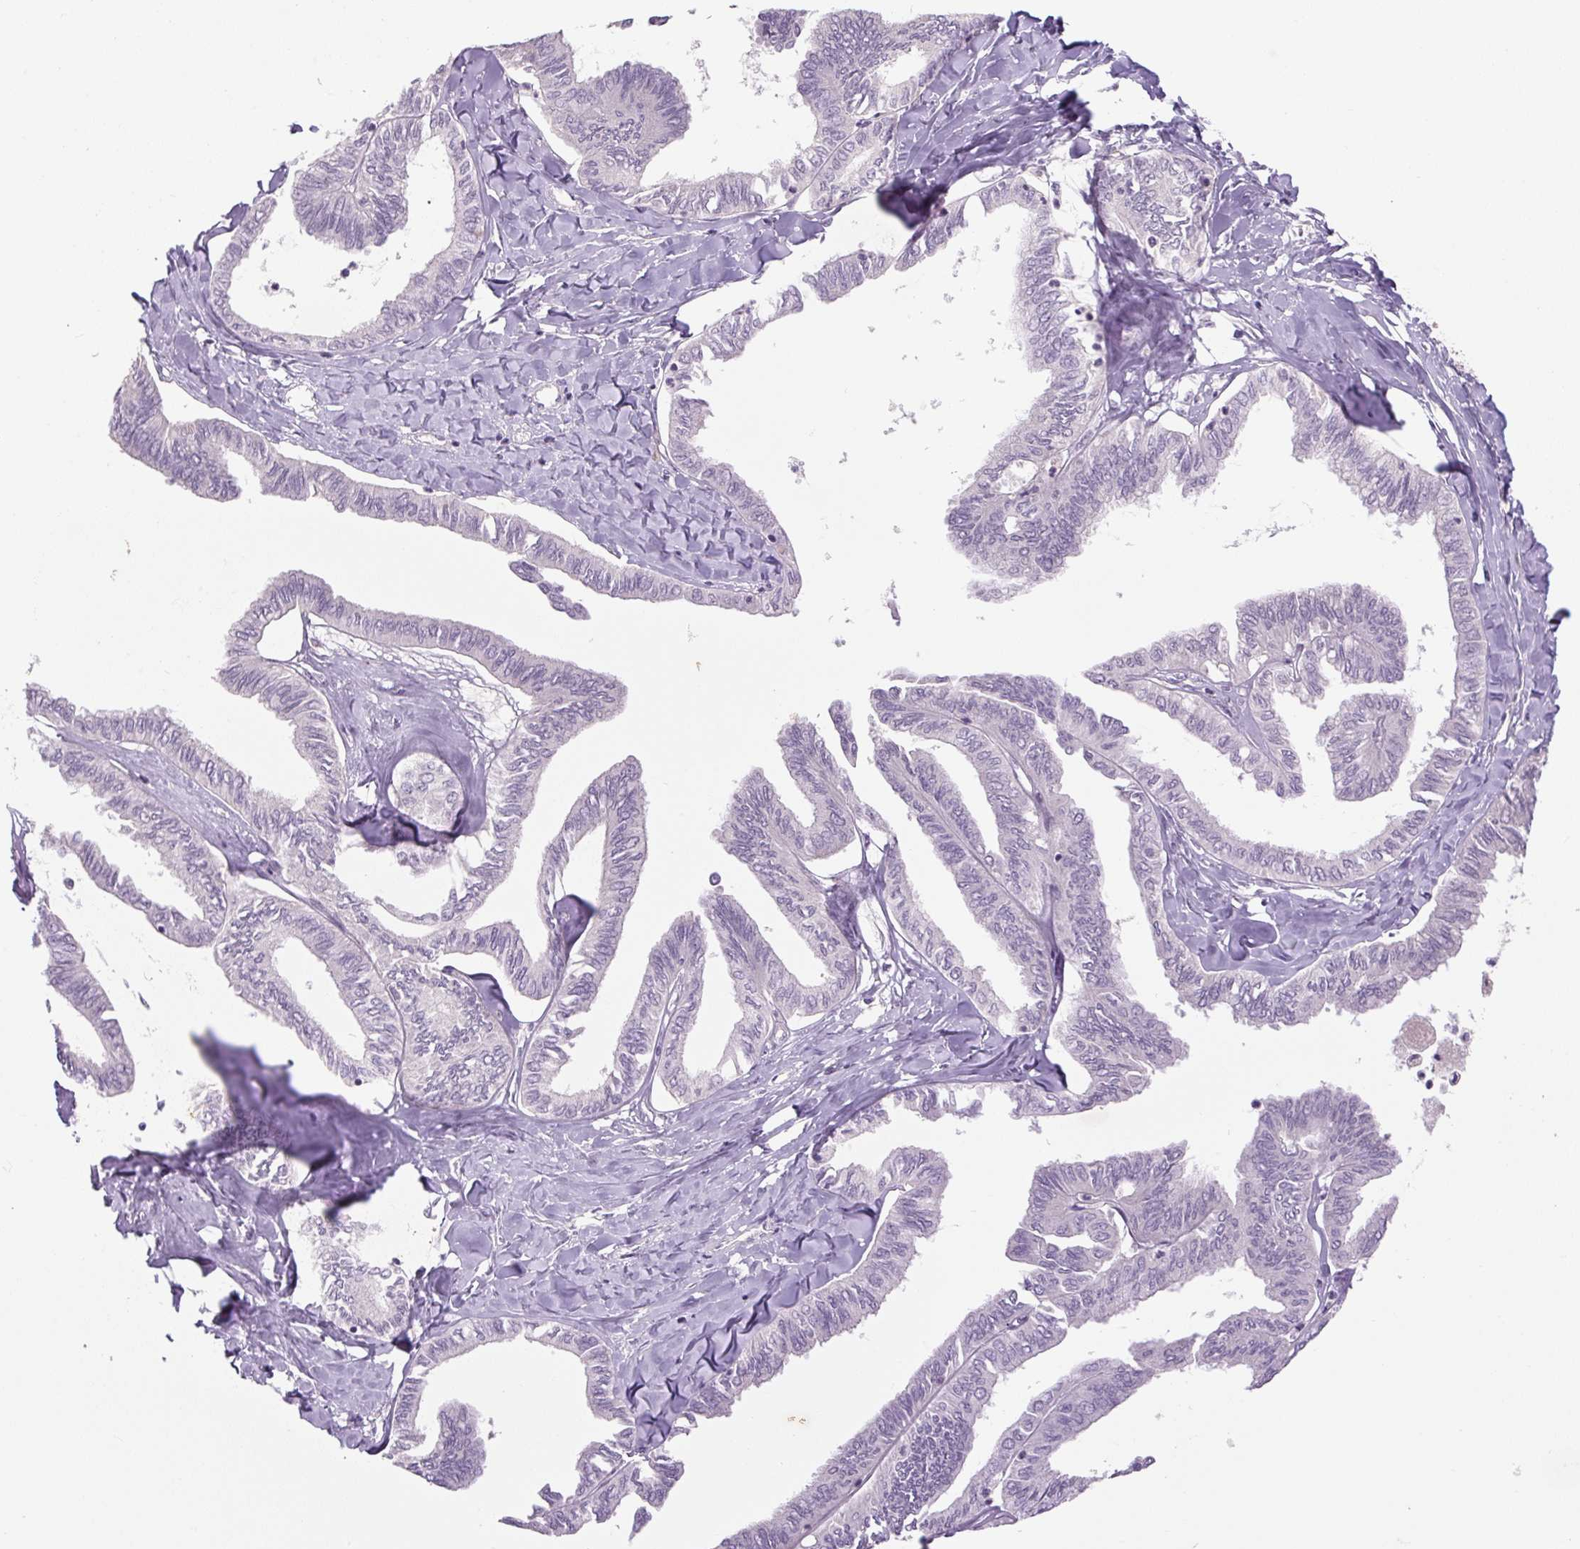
{"staining": {"intensity": "negative", "quantity": "none", "location": "none"}, "tissue": "ovarian cancer", "cell_type": "Tumor cells", "image_type": "cancer", "snomed": [{"axis": "morphology", "description": "Carcinoma, endometroid"}, {"axis": "topography", "description": "Ovary"}], "caption": "This is a micrograph of immunohistochemistry staining of endometroid carcinoma (ovarian), which shows no positivity in tumor cells. Nuclei are stained in blue.", "gene": "TMEM100", "patient": {"sex": "female", "age": 70}}